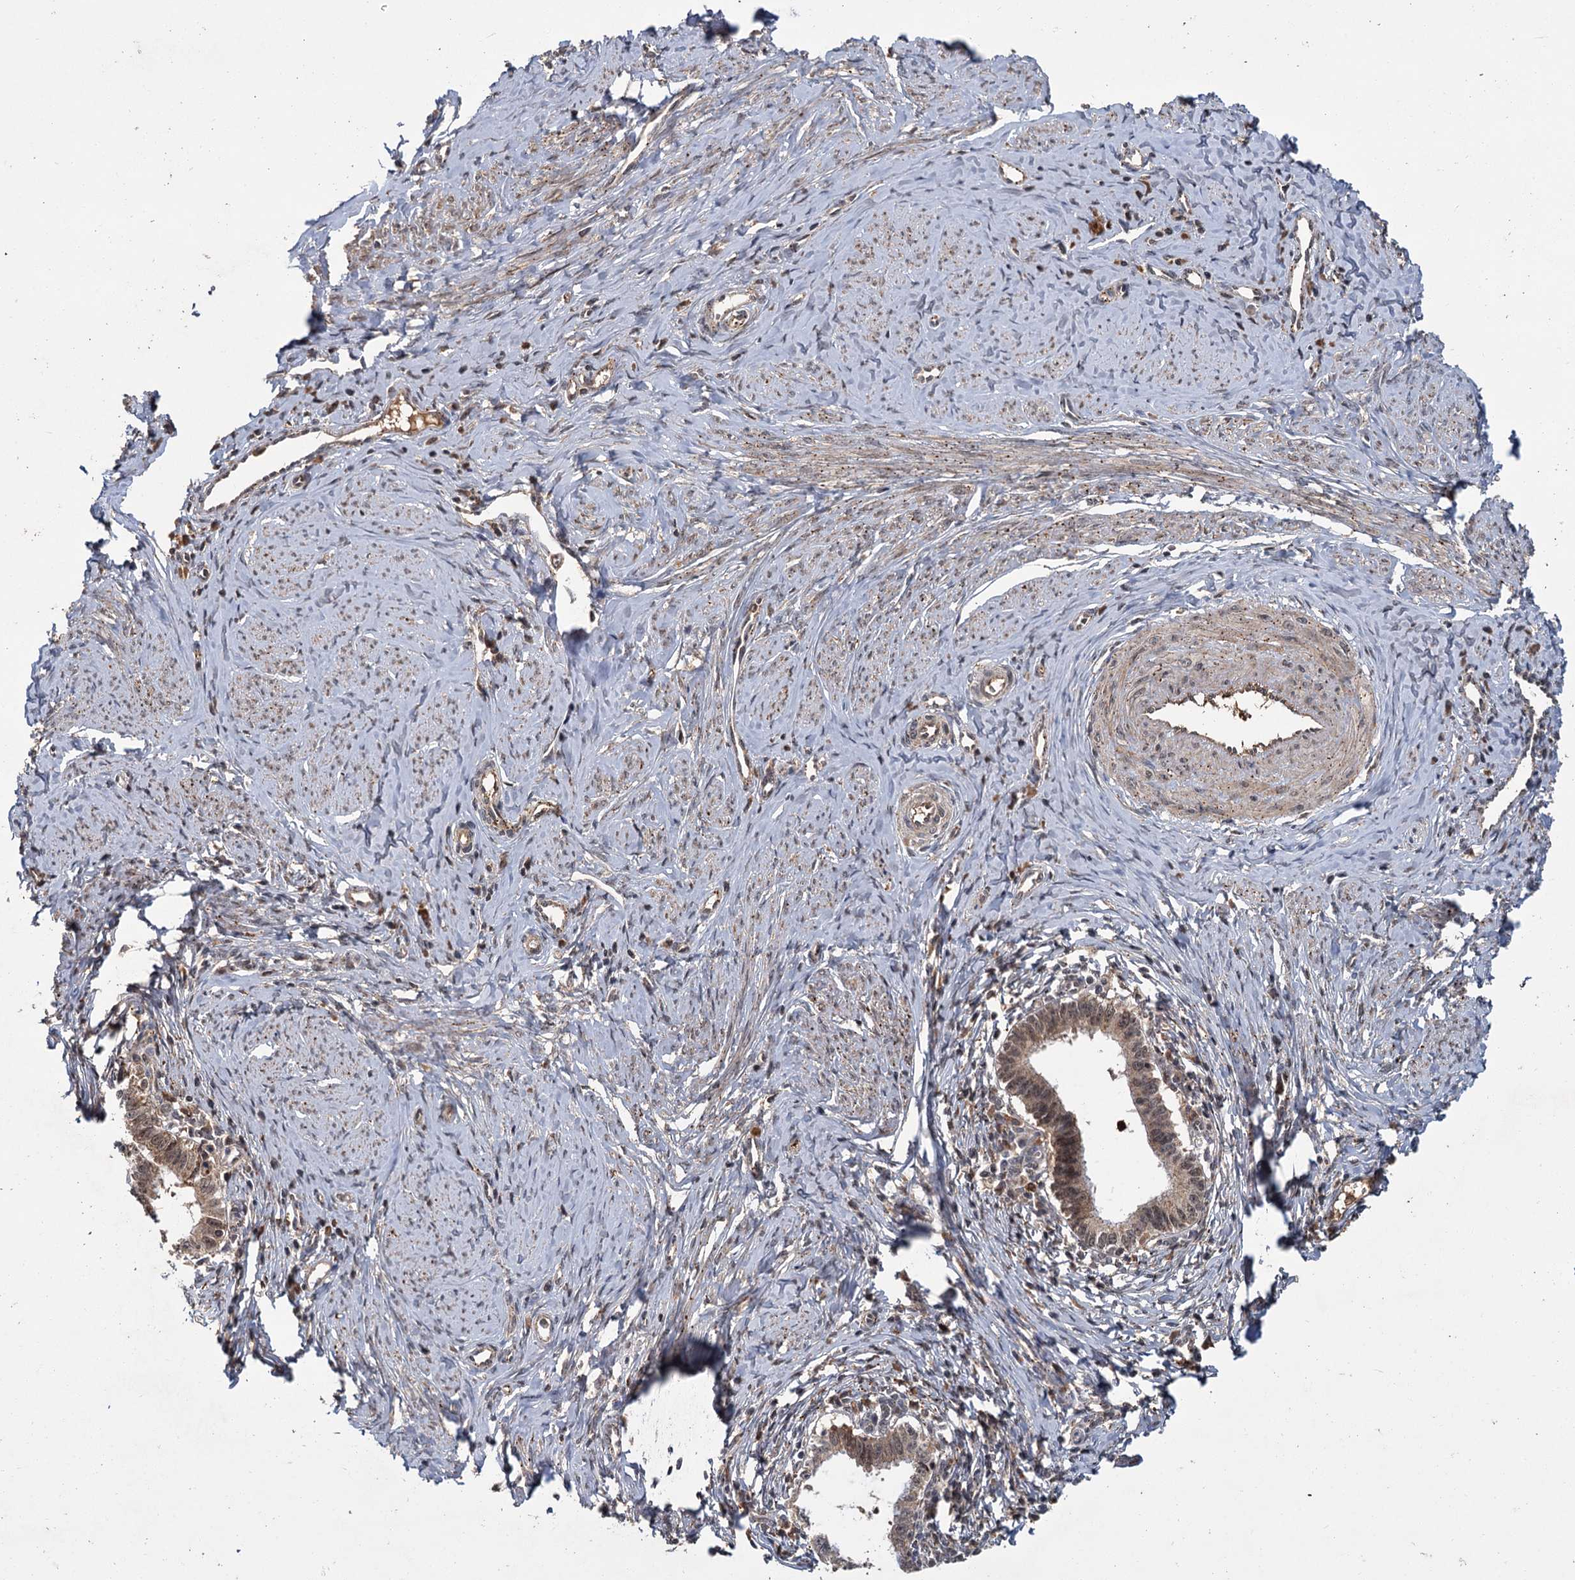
{"staining": {"intensity": "moderate", "quantity": ">75%", "location": "cytoplasmic/membranous,nuclear"}, "tissue": "cervical cancer", "cell_type": "Tumor cells", "image_type": "cancer", "snomed": [{"axis": "morphology", "description": "Adenocarcinoma, NOS"}, {"axis": "topography", "description": "Cervix"}], "caption": "Protein staining by IHC exhibits moderate cytoplasmic/membranous and nuclear positivity in approximately >75% of tumor cells in cervical cancer (adenocarcinoma).", "gene": "KANSL2", "patient": {"sex": "female", "age": 36}}